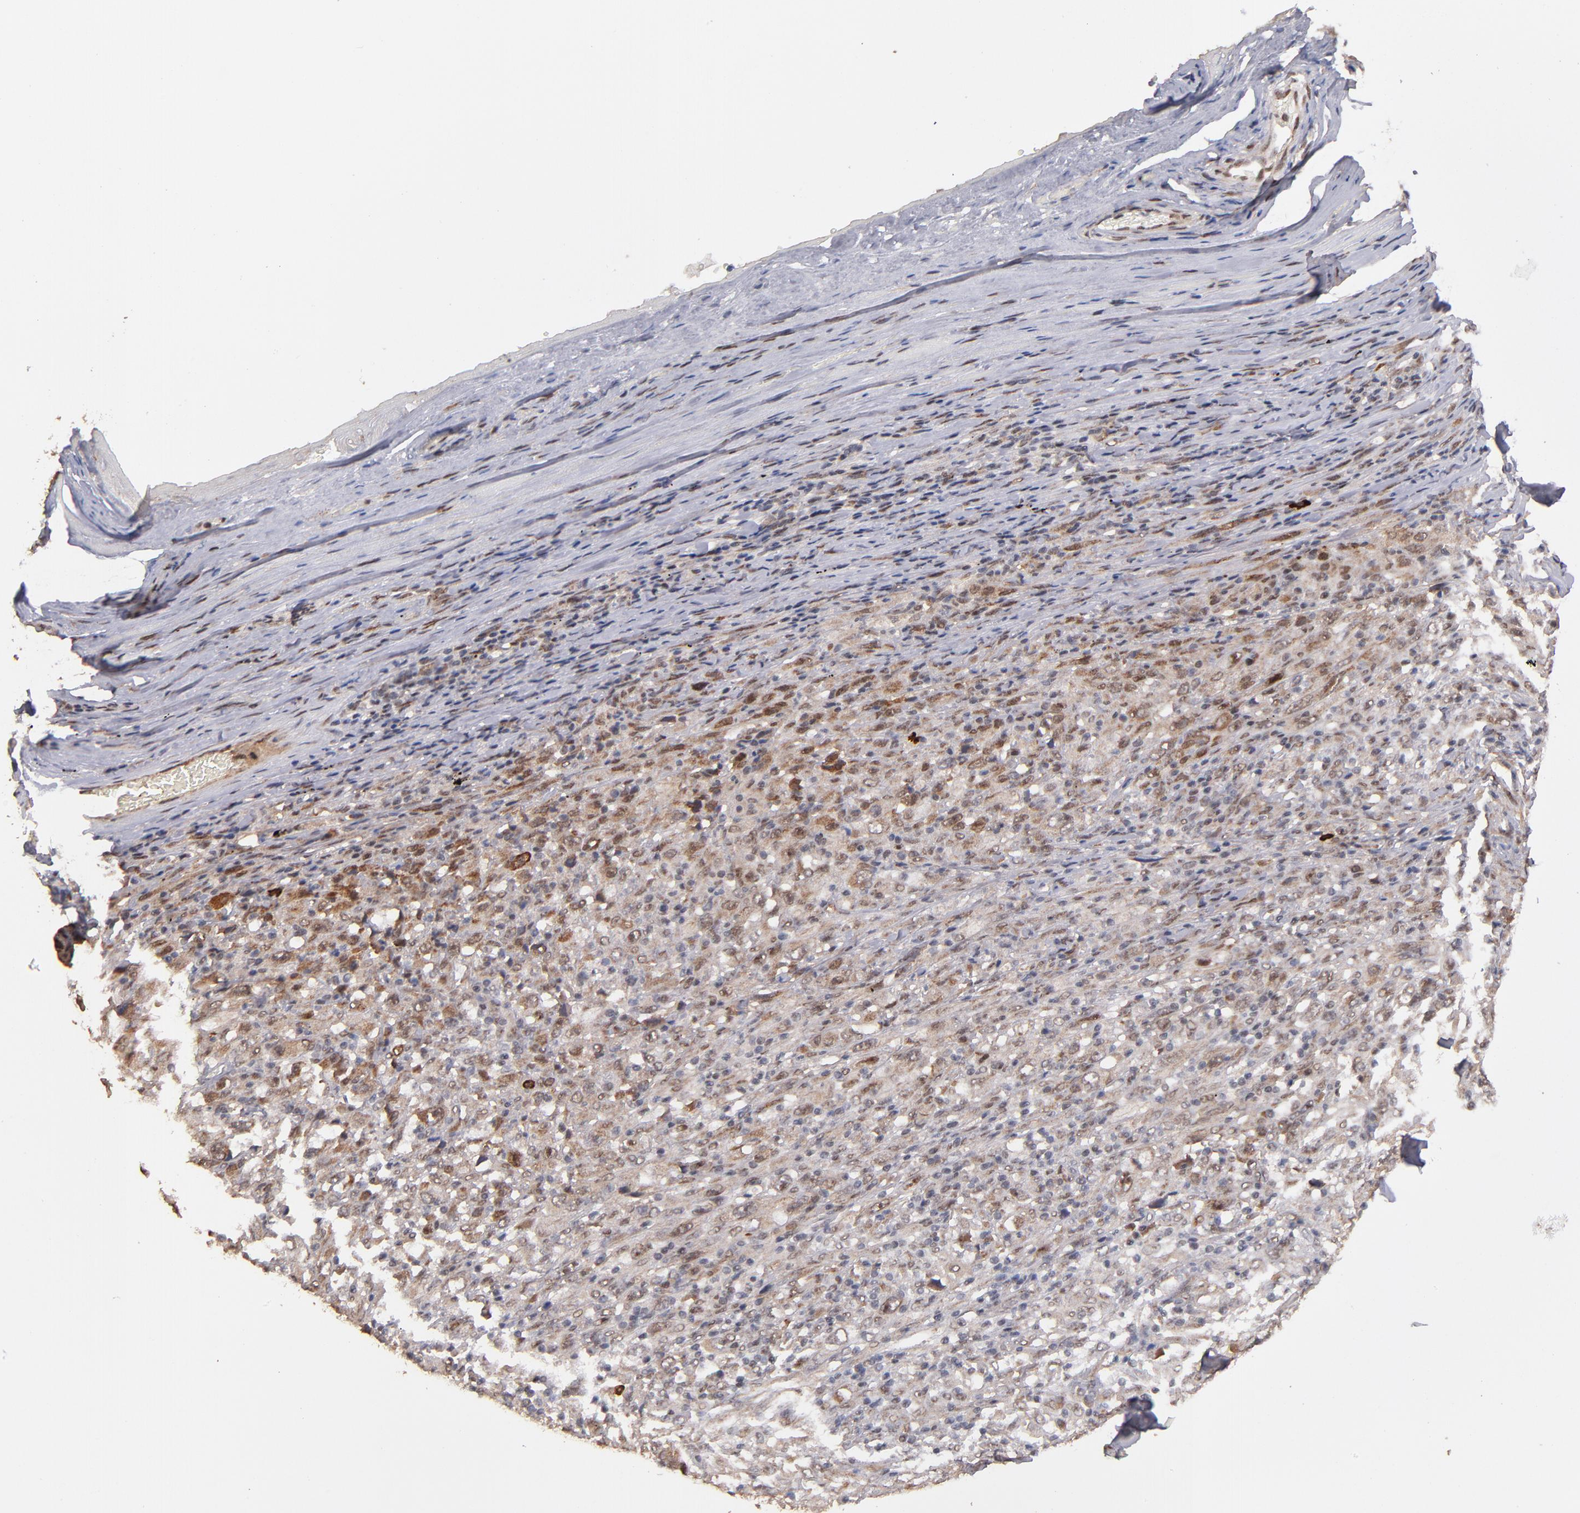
{"staining": {"intensity": "moderate", "quantity": ">75%", "location": "cytoplasmic/membranous,nuclear"}, "tissue": "melanoma", "cell_type": "Tumor cells", "image_type": "cancer", "snomed": [{"axis": "morphology", "description": "Malignant melanoma, Metastatic site"}, {"axis": "topography", "description": "Skin"}], "caption": "Immunohistochemical staining of malignant melanoma (metastatic site) reveals medium levels of moderate cytoplasmic/membranous and nuclear protein expression in approximately >75% of tumor cells. The staining was performed using DAB, with brown indicating positive protein expression. Nuclei are stained blue with hematoxylin.", "gene": "EAPP", "patient": {"sex": "female", "age": 56}}